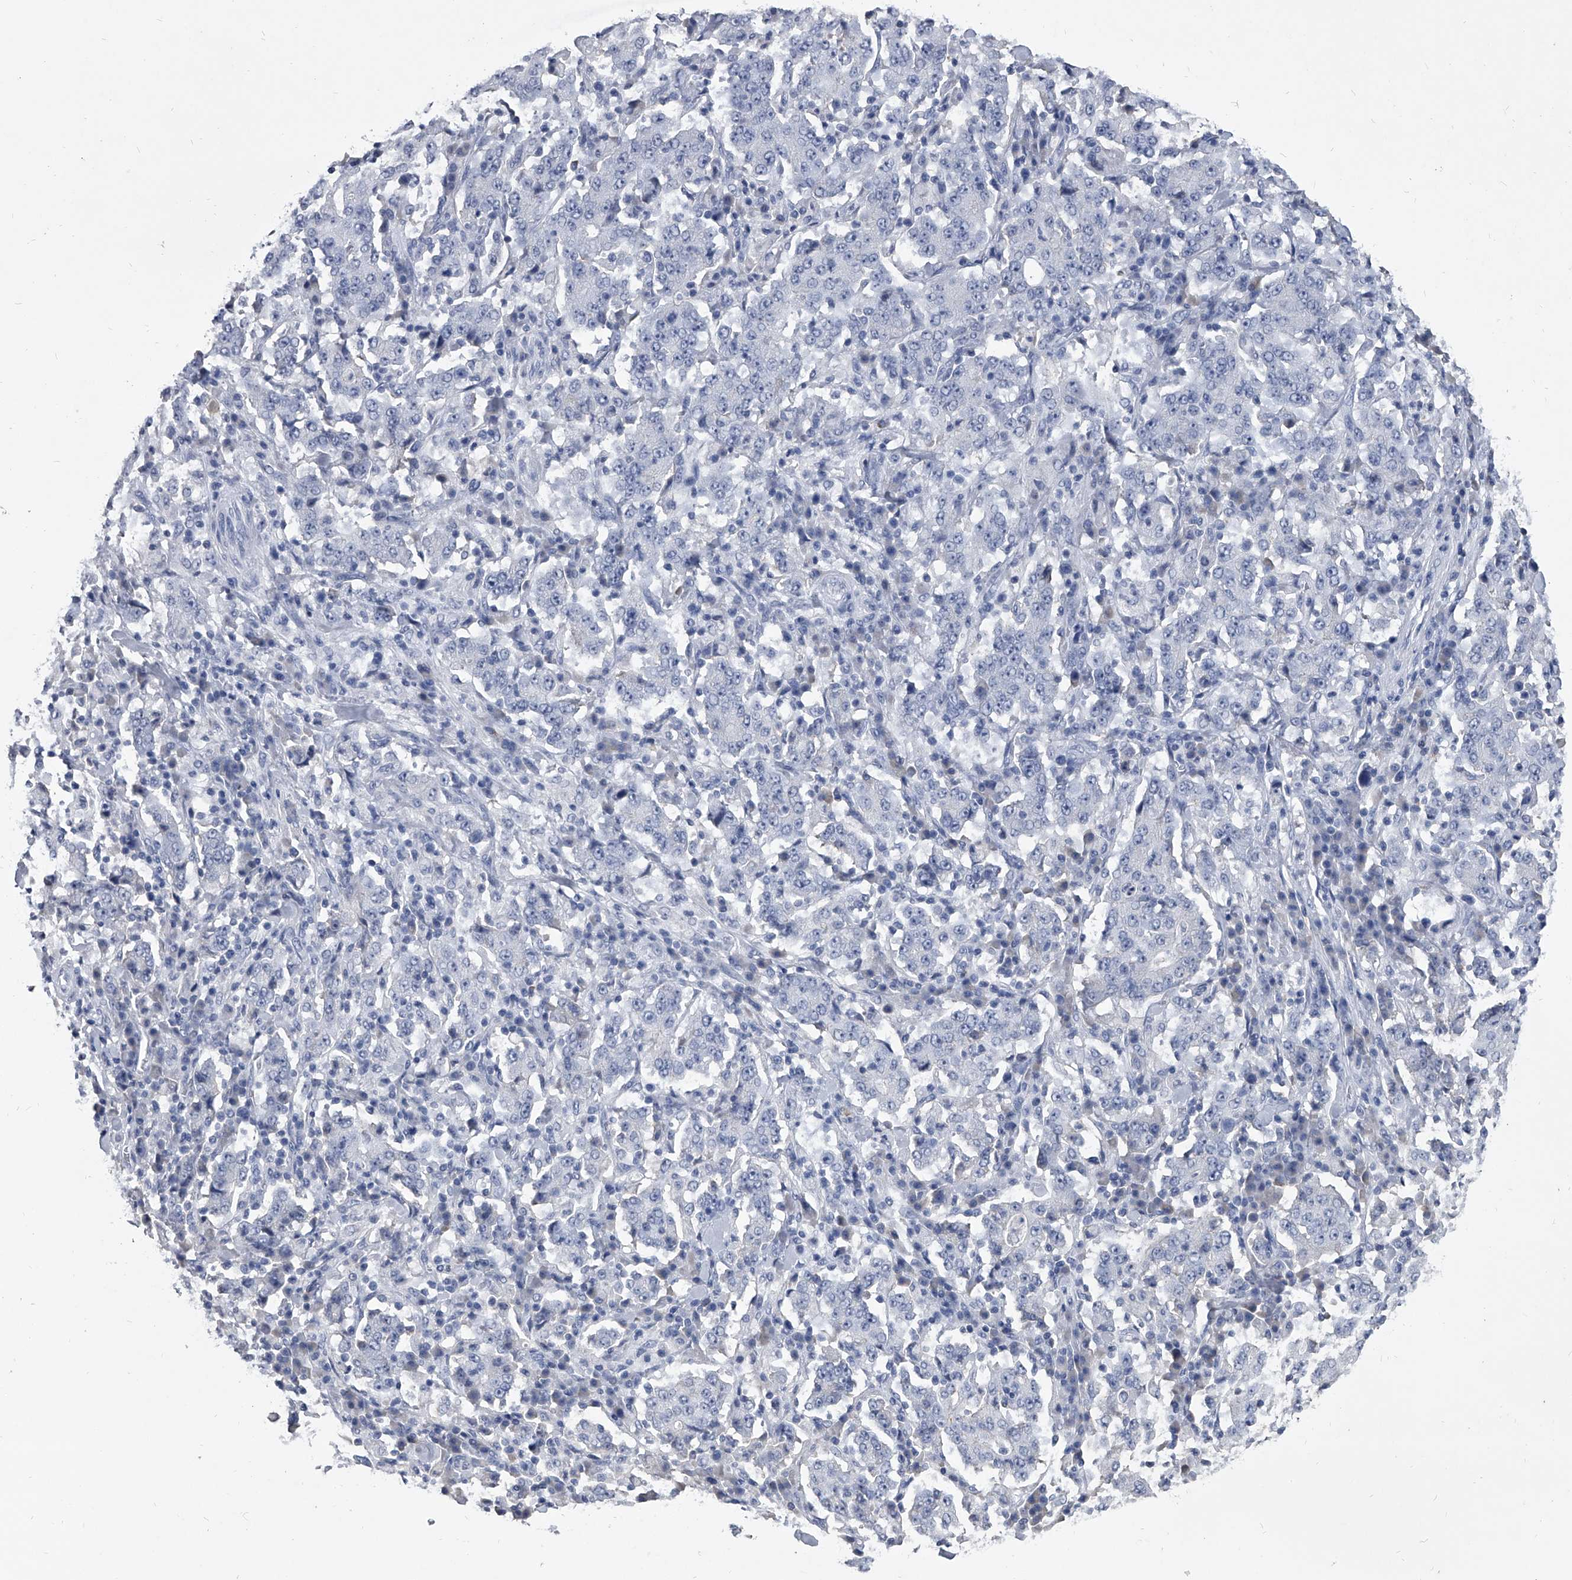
{"staining": {"intensity": "negative", "quantity": "none", "location": "none"}, "tissue": "stomach cancer", "cell_type": "Tumor cells", "image_type": "cancer", "snomed": [{"axis": "morphology", "description": "Normal tissue, NOS"}, {"axis": "morphology", "description": "Adenocarcinoma, NOS"}, {"axis": "topography", "description": "Stomach, upper"}, {"axis": "topography", "description": "Stomach"}], "caption": "Tumor cells are negative for protein expression in human stomach cancer (adenocarcinoma).", "gene": "BCAS1", "patient": {"sex": "male", "age": 59}}